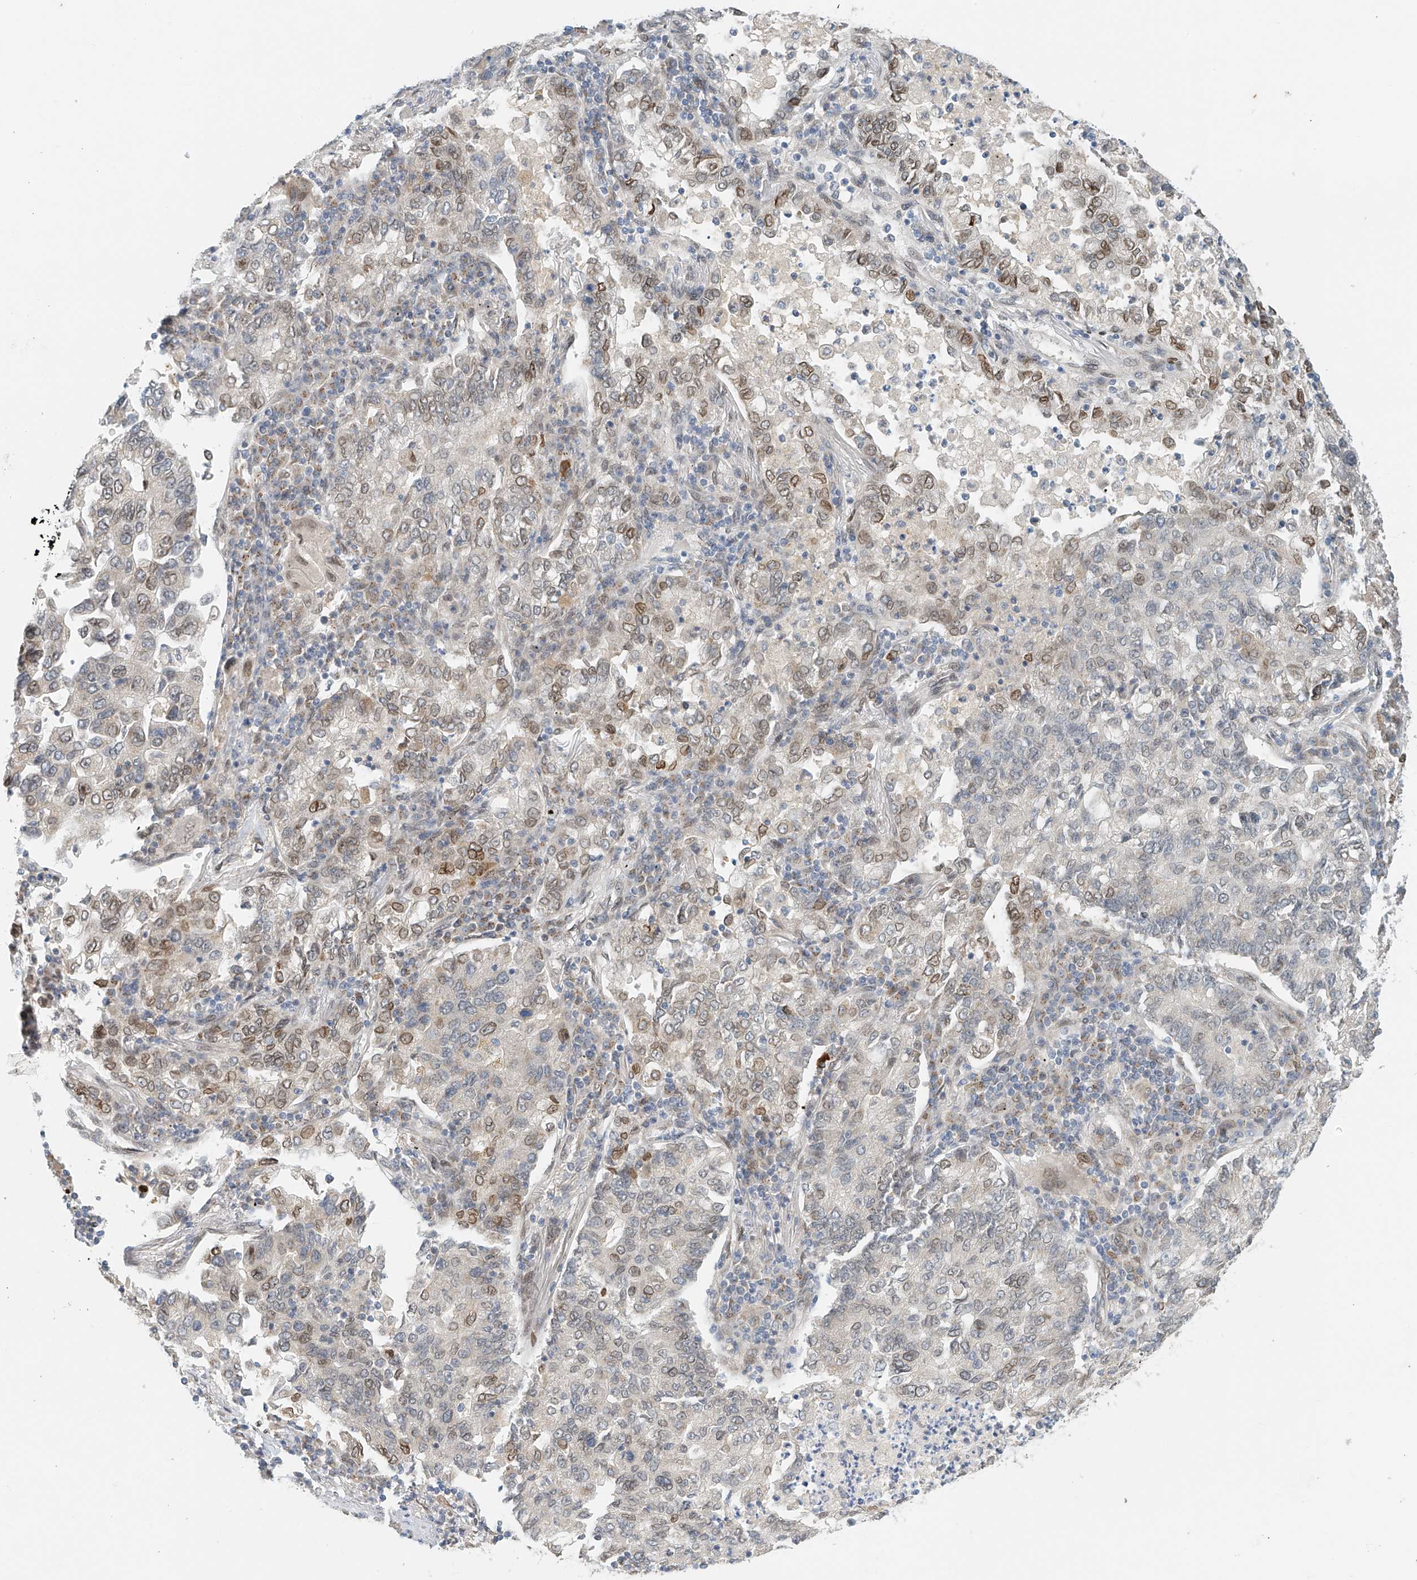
{"staining": {"intensity": "moderate", "quantity": "<25%", "location": "cytoplasmic/membranous,nuclear"}, "tissue": "lung cancer", "cell_type": "Tumor cells", "image_type": "cancer", "snomed": [{"axis": "morphology", "description": "Adenocarcinoma, NOS"}, {"axis": "topography", "description": "Lung"}], "caption": "A low amount of moderate cytoplasmic/membranous and nuclear staining is seen in about <25% of tumor cells in lung cancer (adenocarcinoma) tissue. The staining is performed using DAB (3,3'-diaminobenzidine) brown chromogen to label protein expression. The nuclei are counter-stained blue using hematoxylin.", "gene": "STARD9", "patient": {"sex": "male", "age": 49}}